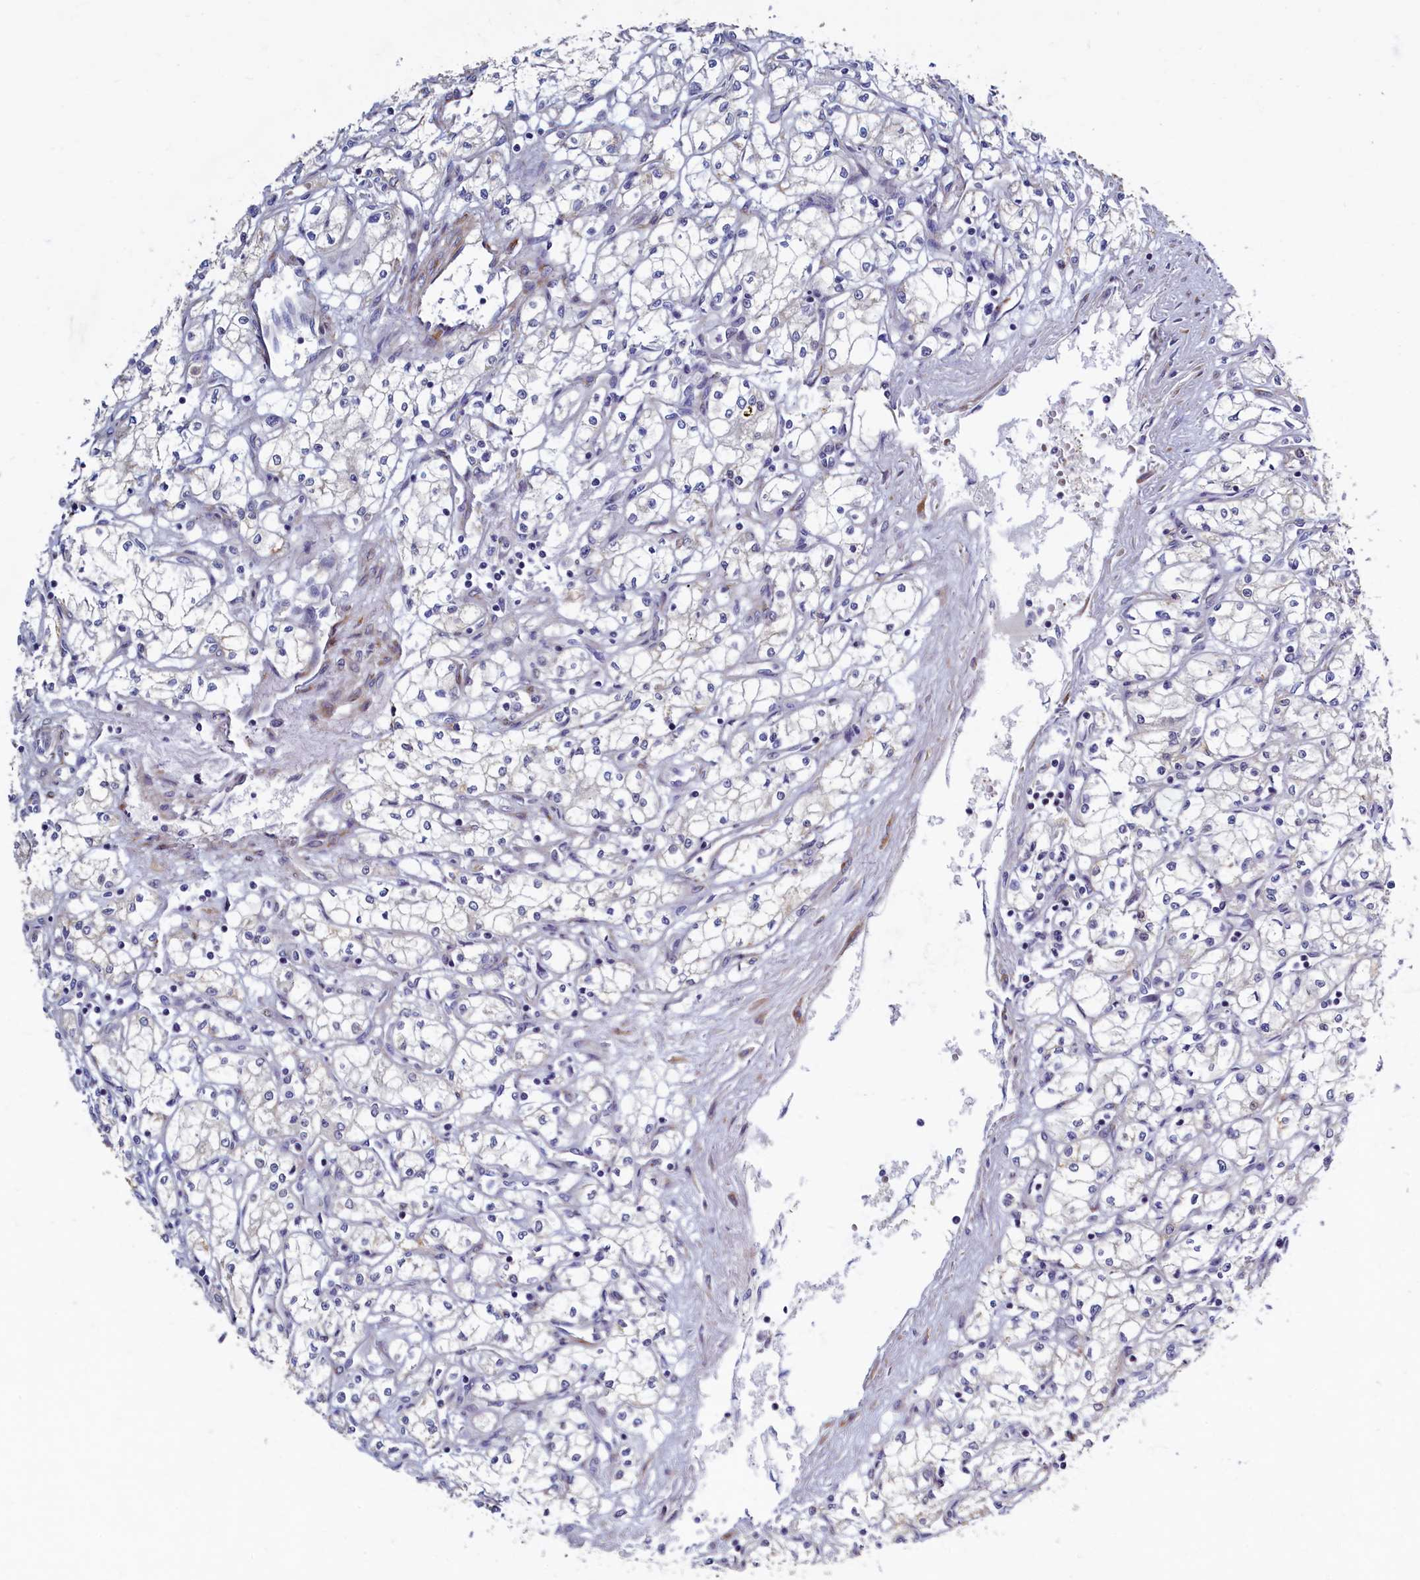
{"staining": {"intensity": "negative", "quantity": "none", "location": "none"}, "tissue": "renal cancer", "cell_type": "Tumor cells", "image_type": "cancer", "snomed": [{"axis": "morphology", "description": "Adenocarcinoma, NOS"}, {"axis": "topography", "description": "Kidney"}], "caption": "This is an IHC photomicrograph of human adenocarcinoma (renal). There is no positivity in tumor cells.", "gene": "SLC16A14", "patient": {"sex": "male", "age": 59}}